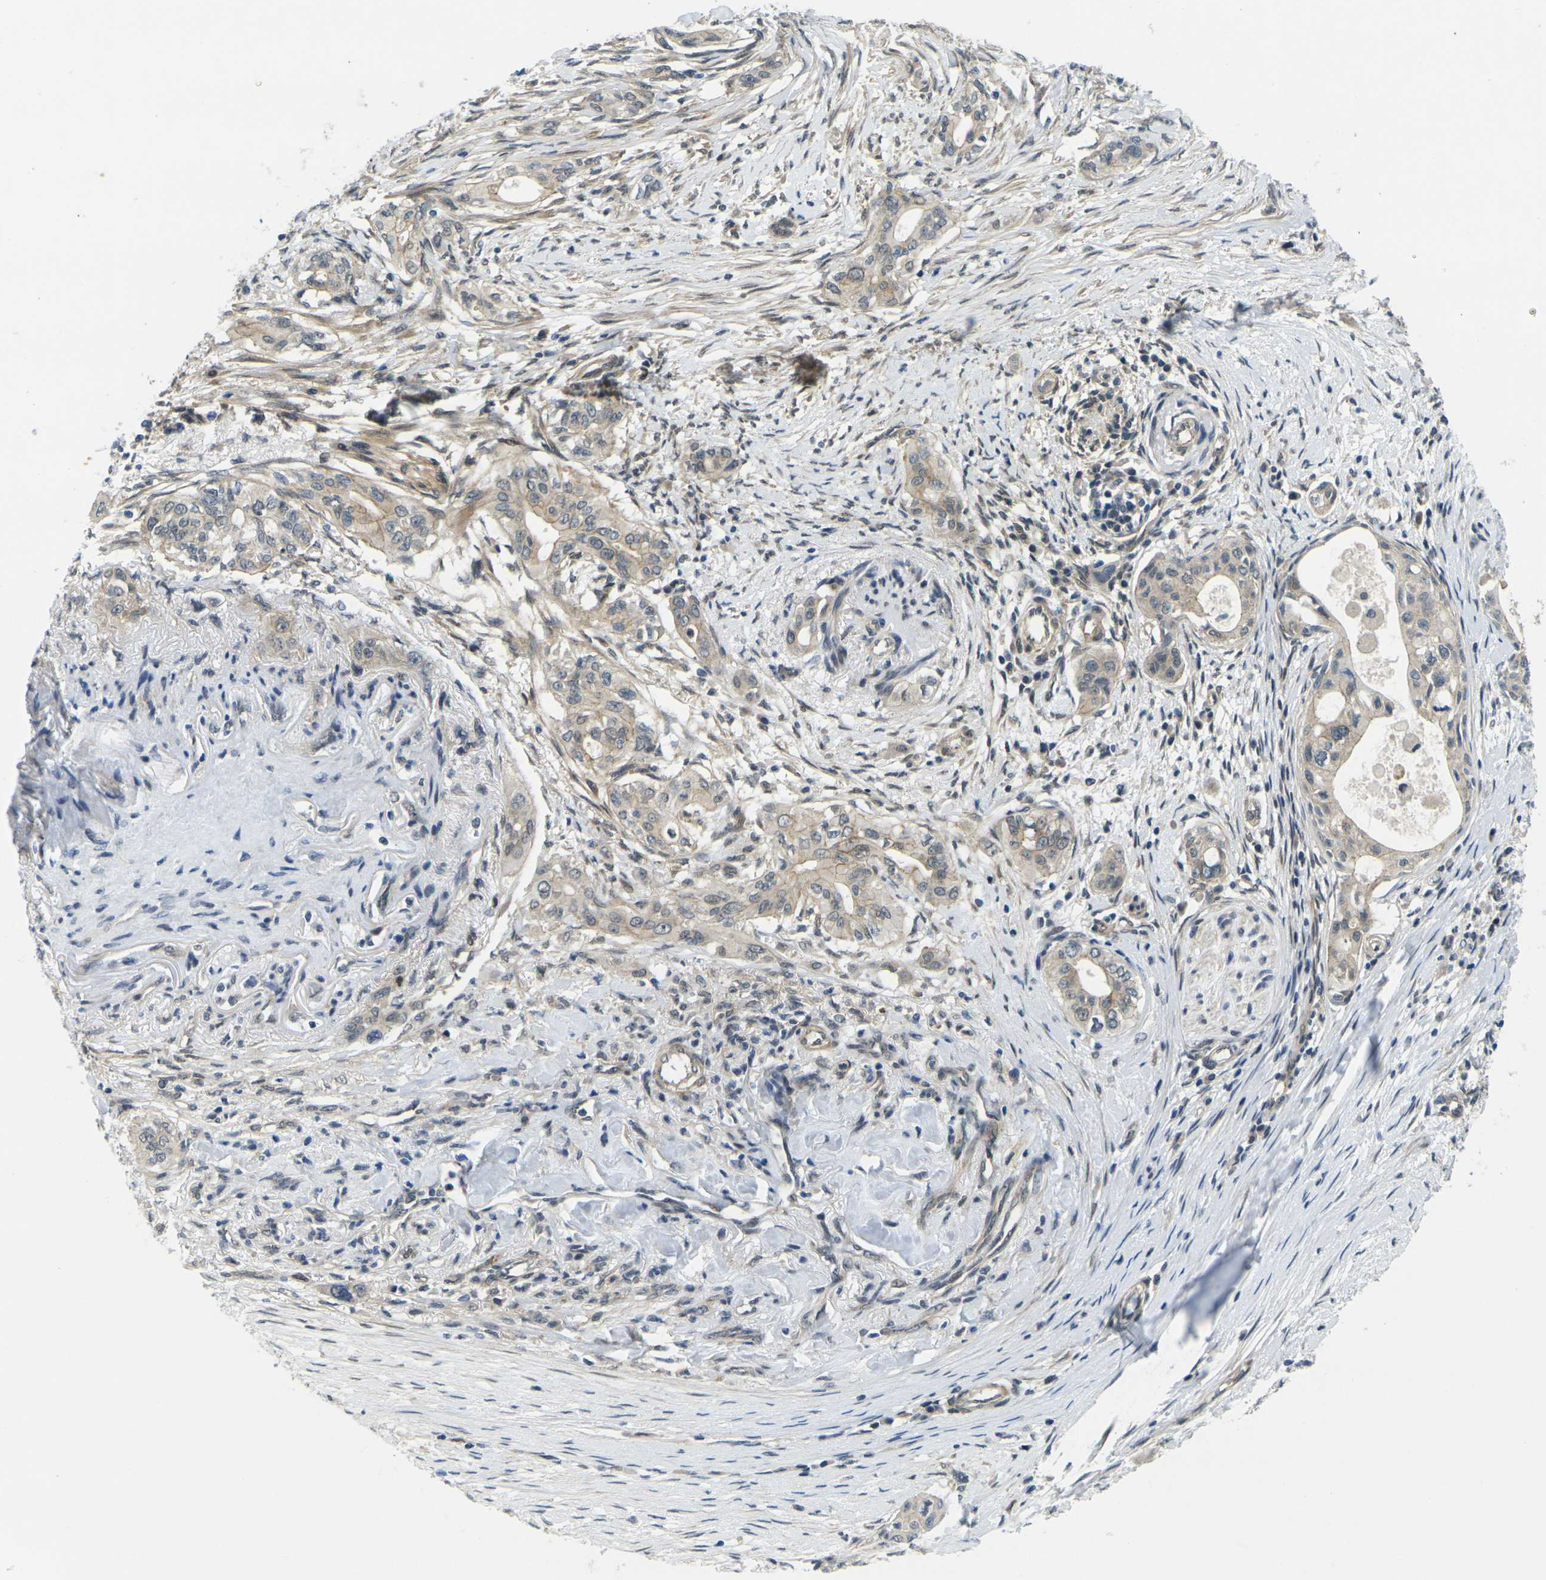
{"staining": {"intensity": "weak", "quantity": ">75%", "location": "cytoplasmic/membranous"}, "tissue": "pancreatic cancer", "cell_type": "Tumor cells", "image_type": "cancer", "snomed": [{"axis": "morphology", "description": "Adenocarcinoma, NOS"}, {"axis": "topography", "description": "Pancreas"}], "caption": "The immunohistochemical stain labels weak cytoplasmic/membranous positivity in tumor cells of pancreatic cancer (adenocarcinoma) tissue. Nuclei are stained in blue.", "gene": "KCTD10", "patient": {"sex": "female", "age": 60}}